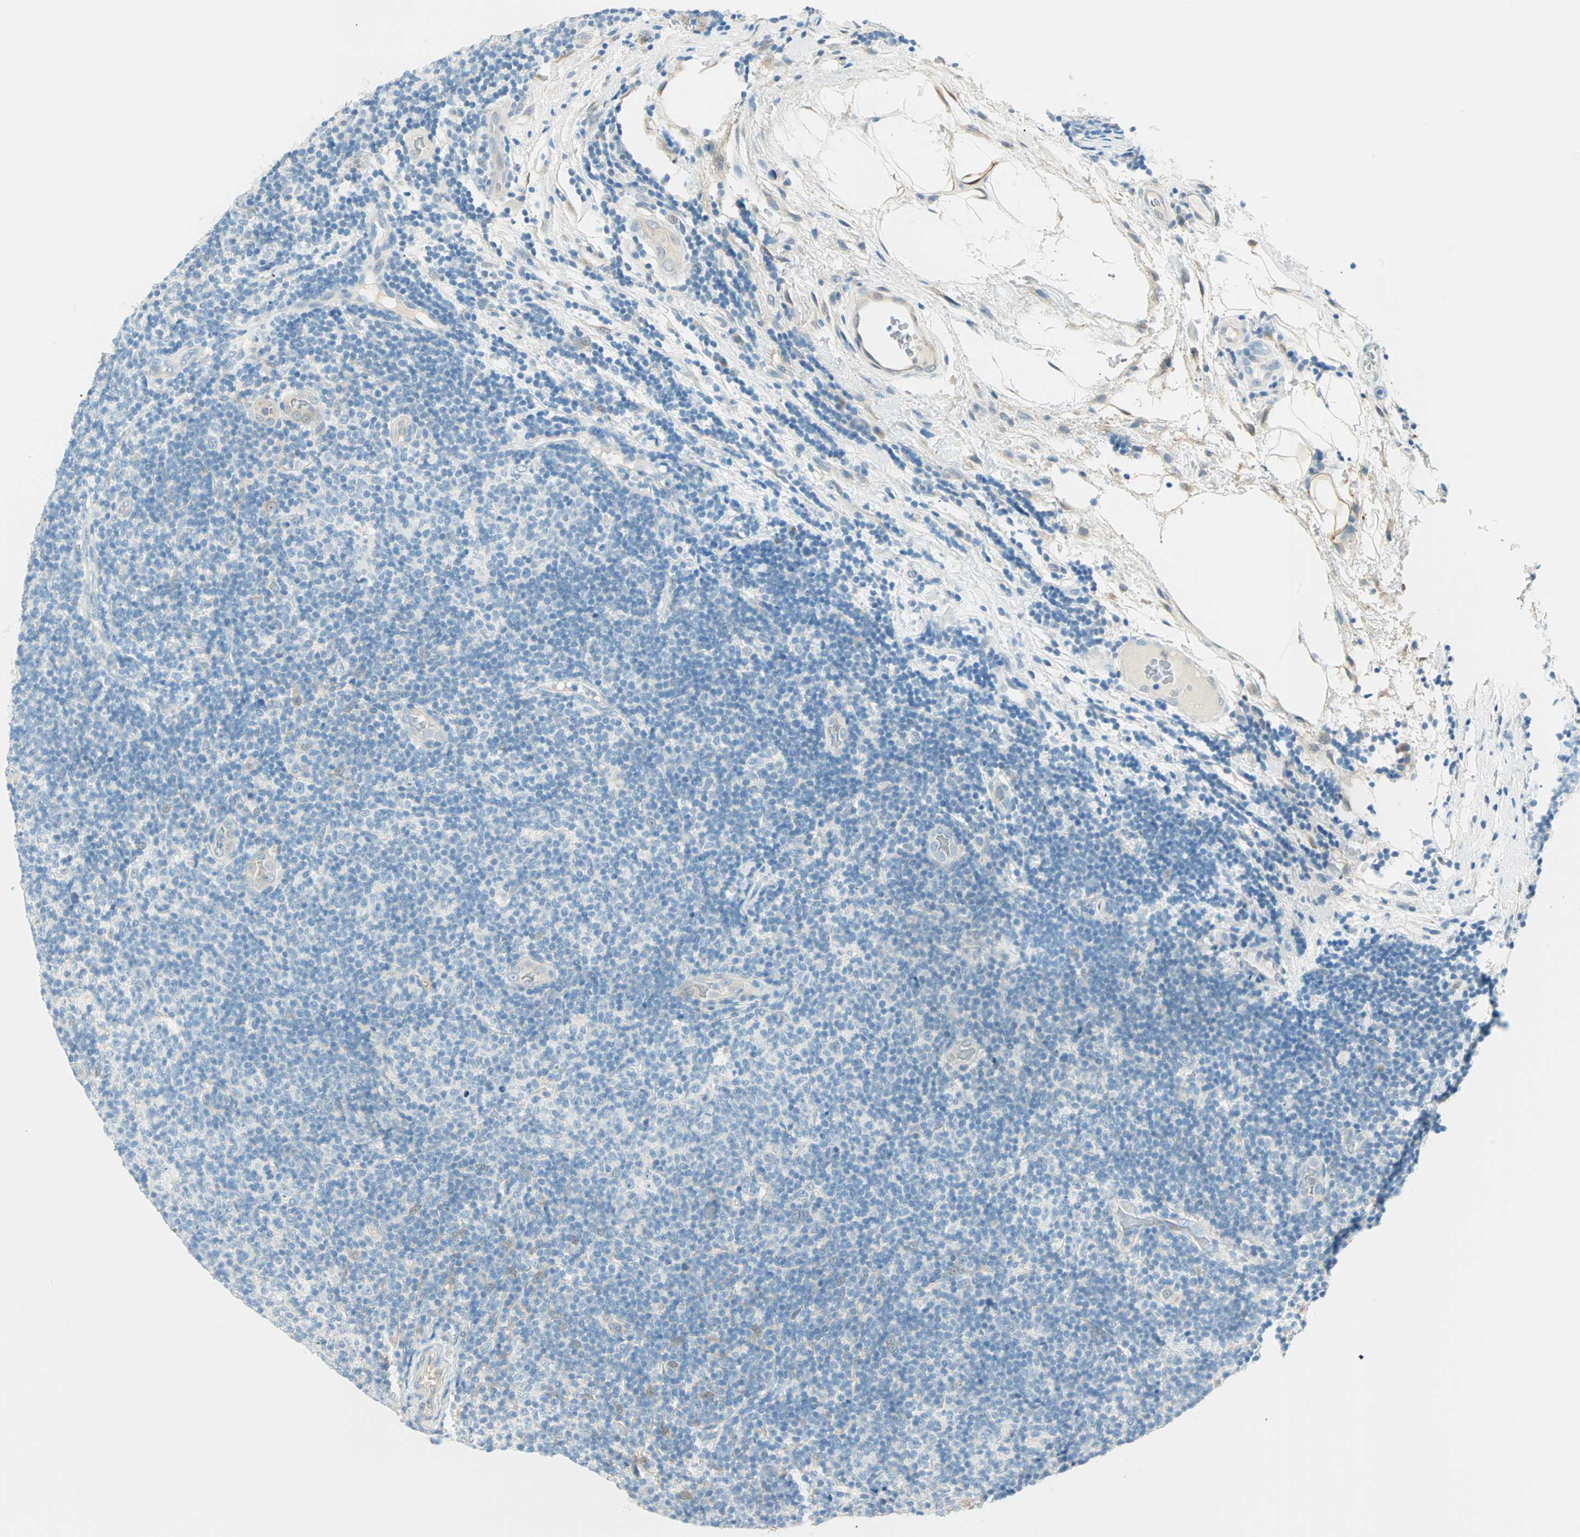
{"staining": {"intensity": "negative", "quantity": "none", "location": "none"}, "tissue": "lymphoma", "cell_type": "Tumor cells", "image_type": "cancer", "snomed": [{"axis": "morphology", "description": "Malignant lymphoma, non-Hodgkin's type, Low grade"}, {"axis": "topography", "description": "Lymph node"}], "caption": "This is an immunohistochemistry photomicrograph of lymphoma. There is no staining in tumor cells.", "gene": "S100A1", "patient": {"sex": "male", "age": 83}}